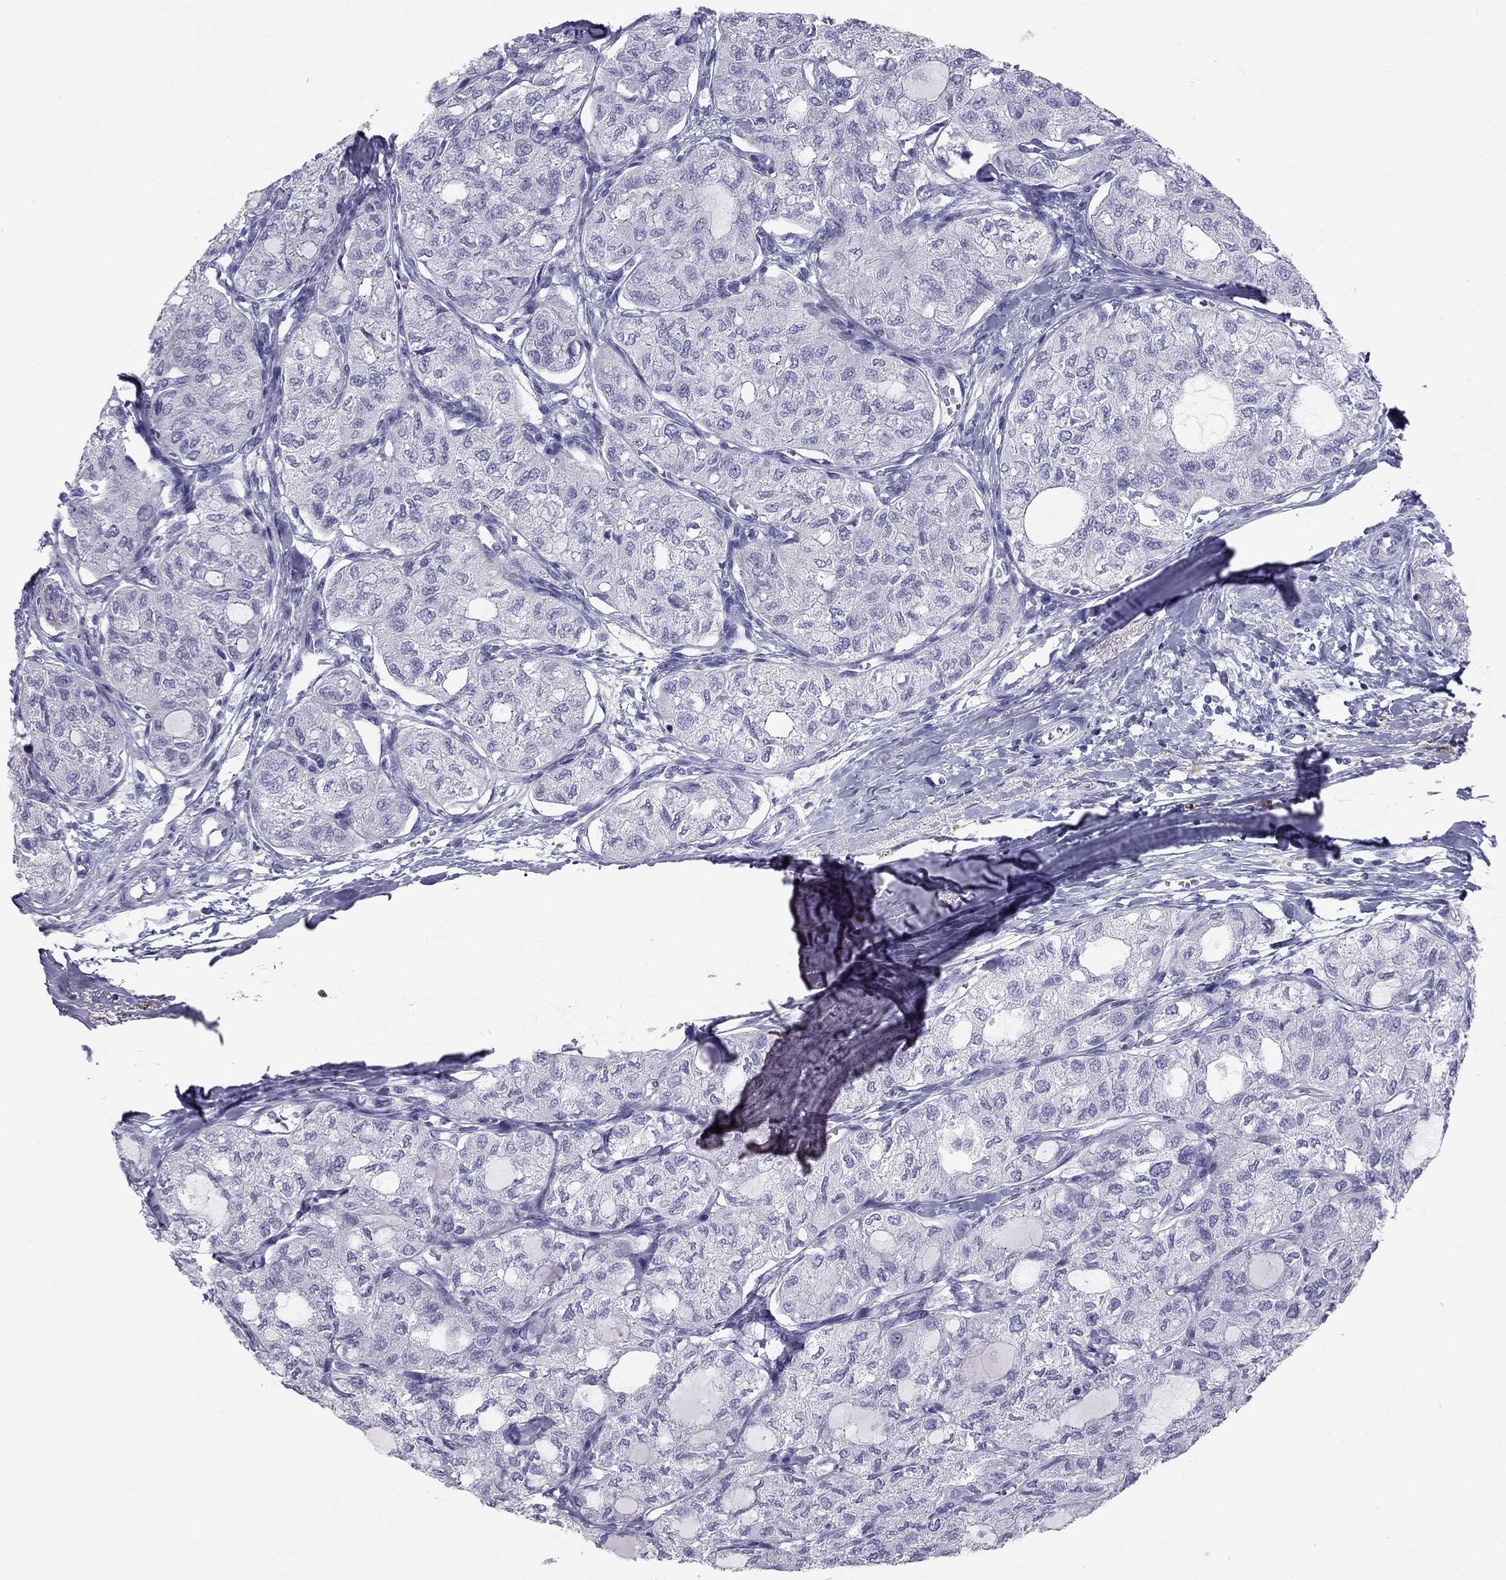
{"staining": {"intensity": "negative", "quantity": "none", "location": "none"}, "tissue": "thyroid cancer", "cell_type": "Tumor cells", "image_type": "cancer", "snomed": [{"axis": "morphology", "description": "Follicular adenoma carcinoma, NOS"}, {"axis": "topography", "description": "Thyroid gland"}], "caption": "Tumor cells show no significant positivity in thyroid follicular adenoma carcinoma. The staining is performed using DAB brown chromogen with nuclei counter-stained in using hematoxylin.", "gene": "TRPM3", "patient": {"sex": "male", "age": 75}}